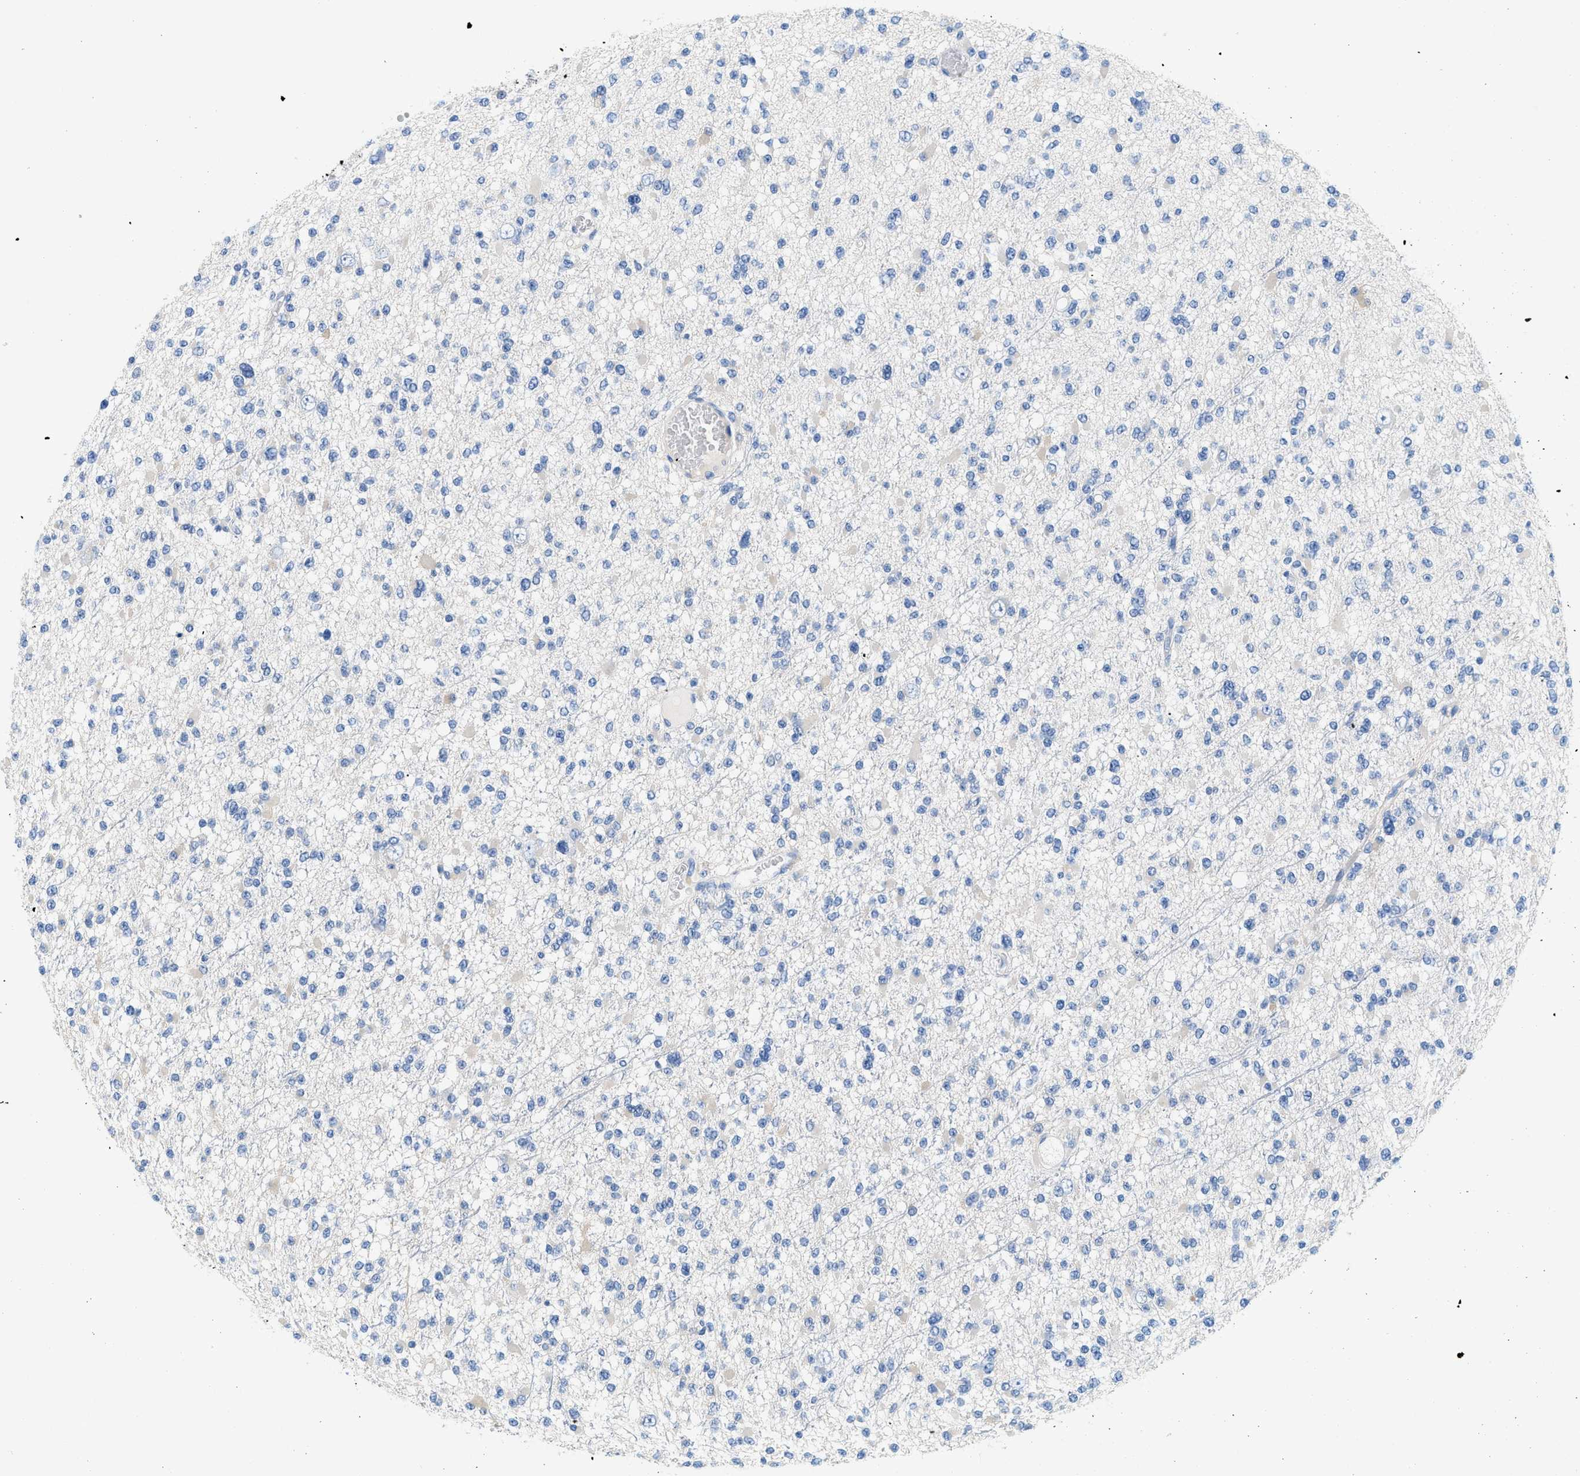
{"staining": {"intensity": "negative", "quantity": "none", "location": "none"}, "tissue": "glioma", "cell_type": "Tumor cells", "image_type": "cancer", "snomed": [{"axis": "morphology", "description": "Glioma, malignant, Low grade"}, {"axis": "topography", "description": "Brain"}], "caption": "There is no significant staining in tumor cells of glioma.", "gene": "BPGM", "patient": {"sex": "female", "age": 22}}